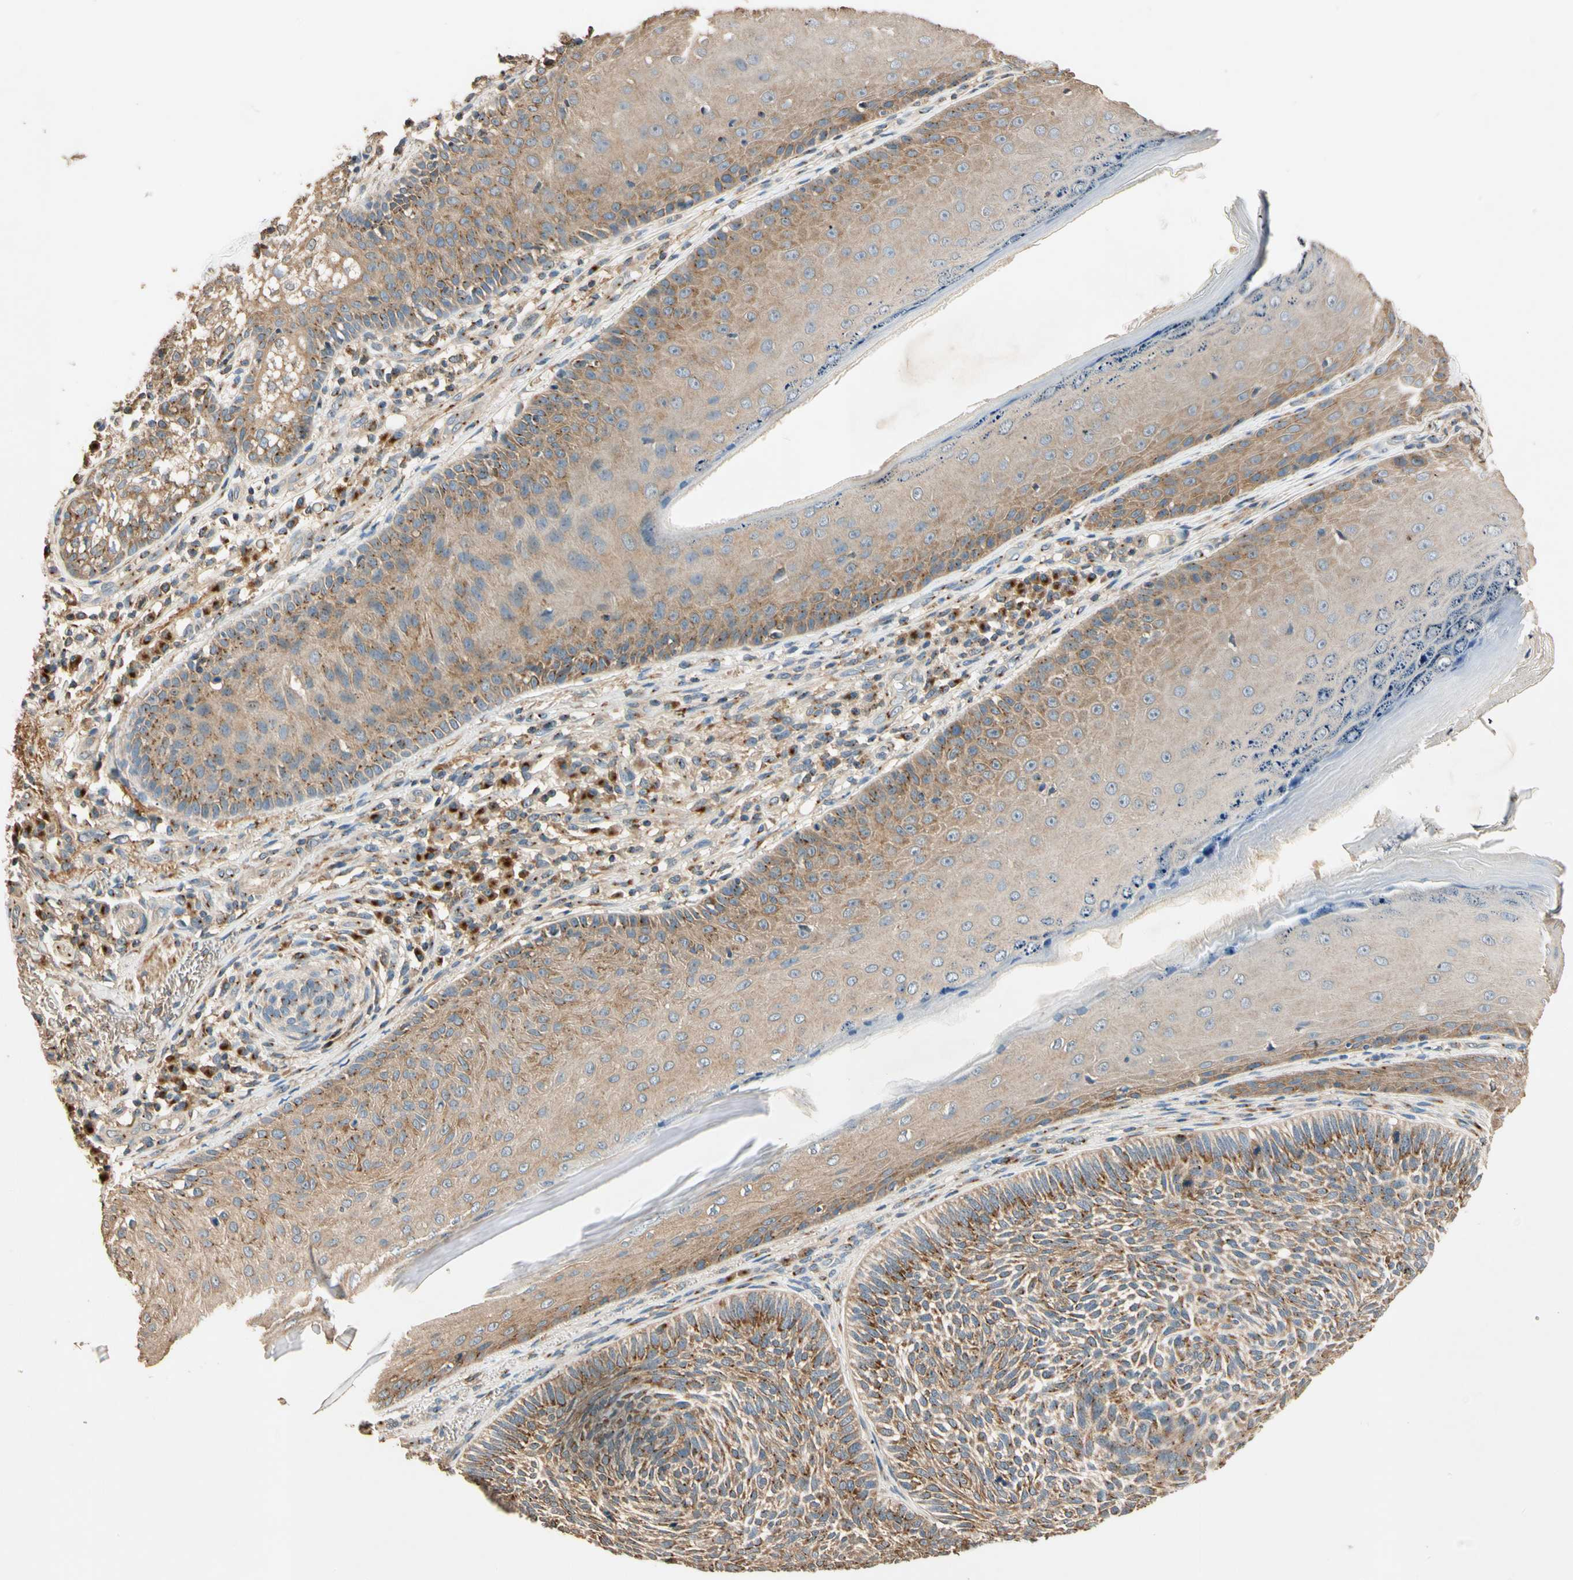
{"staining": {"intensity": "moderate", "quantity": ">75%", "location": "cytoplasmic/membranous"}, "tissue": "skin cancer", "cell_type": "Tumor cells", "image_type": "cancer", "snomed": [{"axis": "morphology", "description": "Normal tissue, NOS"}, {"axis": "morphology", "description": "Basal cell carcinoma"}, {"axis": "topography", "description": "Skin"}], "caption": "A medium amount of moderate cytoplasmic/membranous positivity is appreciated in about >75% of tumor cells in basal cell carcinoma (skin) tissue.", "gene": "AKAP9", "patient": {"sex": "male", "age": 52}}